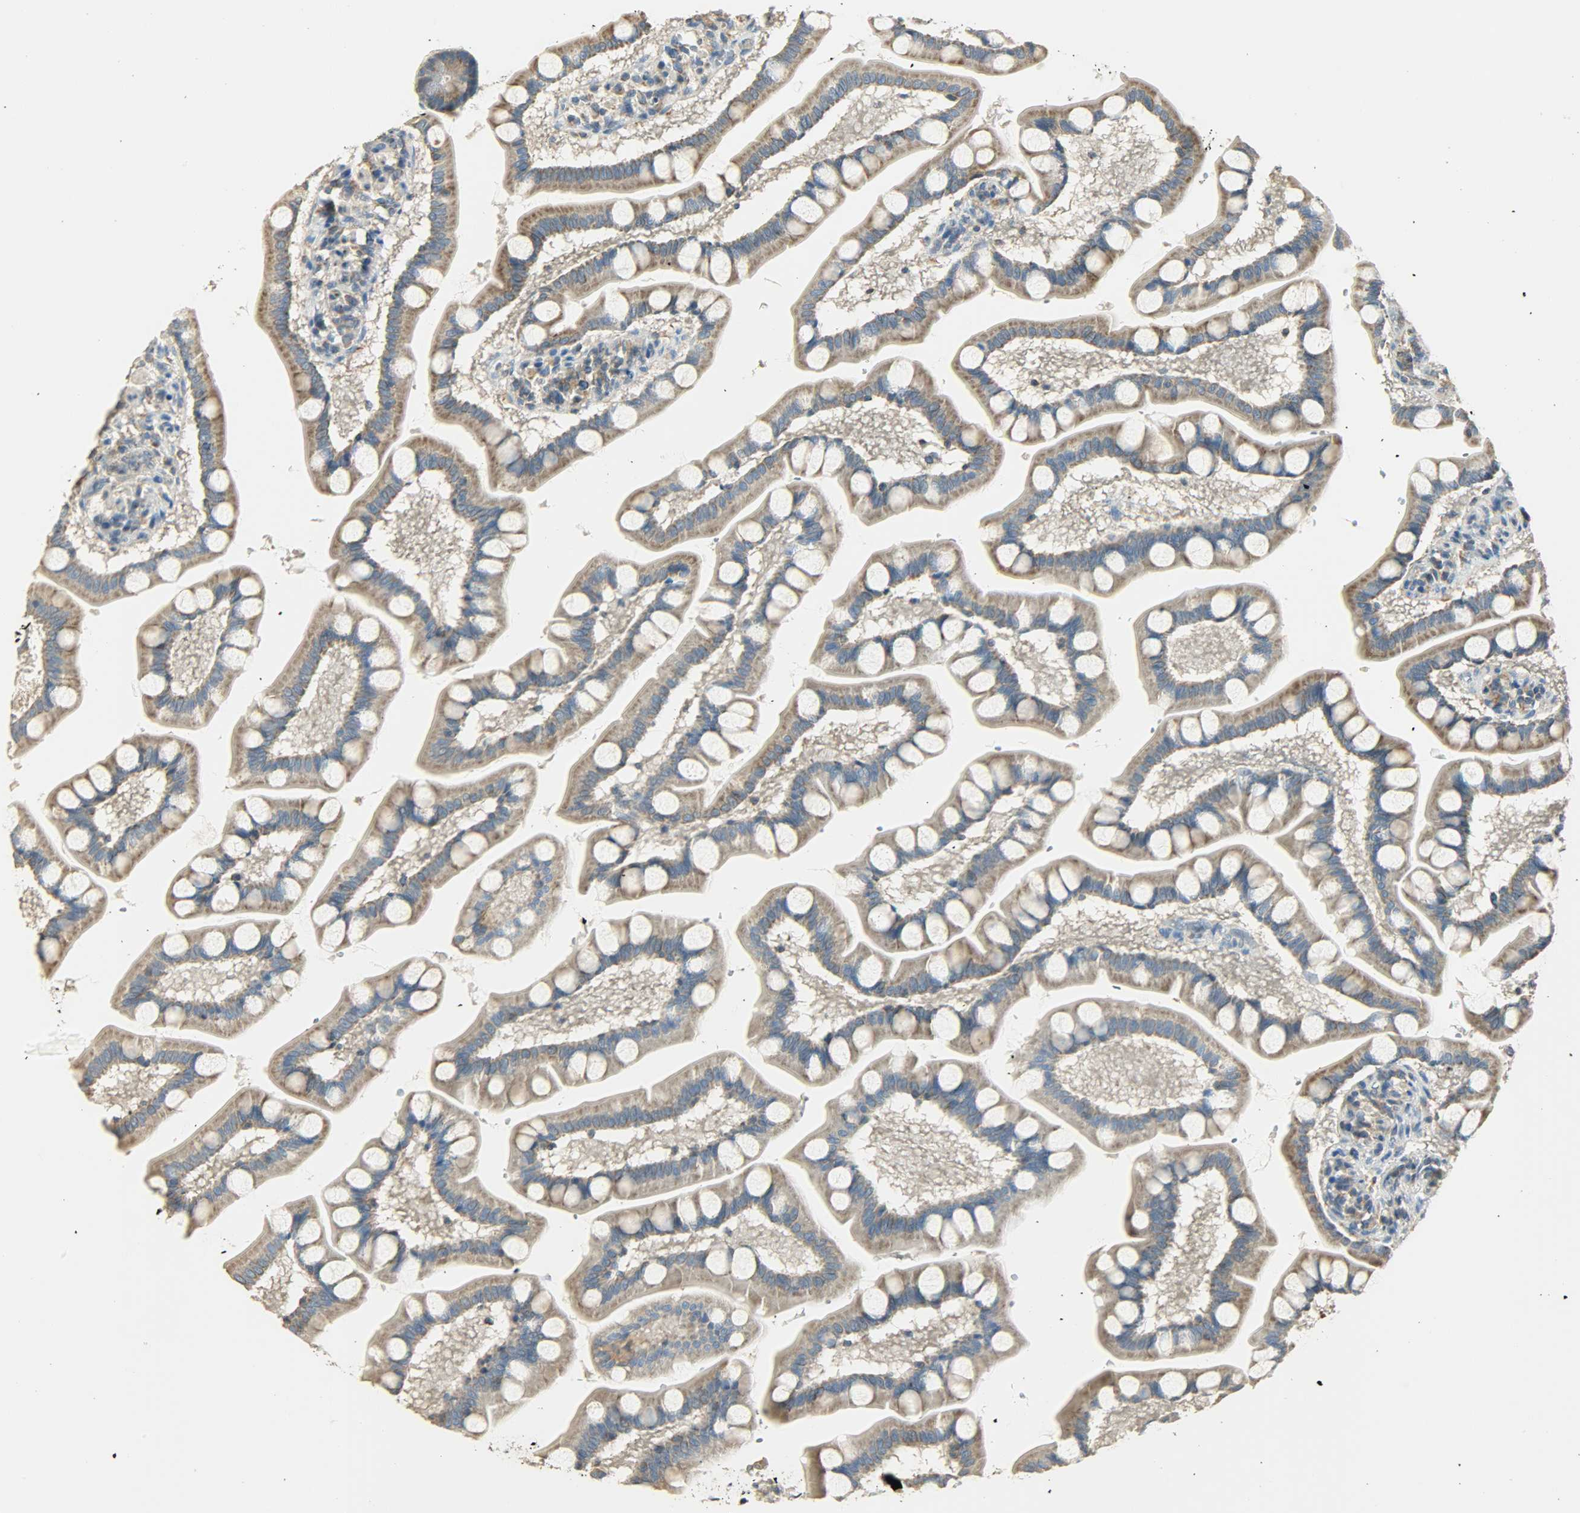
{"staining": {"intensity": "moderate", "quantity": ">75%", "location": "cytoplasmic/membranous"}, "tissue": "small intestine", "cell_type": "Glandular cells", "image_type": "normal", "snomed": [{"axis": "morphology", "description": "Normal tissue, NOS"}, {"axis": "topography", "description": "Small intestine"}], "caption": "Protein expression analysis of normal small intestine displays moderate cytoplasmic/membranous staining in approximately >75% of glandular cells. Nuclei are stained in blue.", "gene": "NNT", "patient": {"sex": "male", "age": 41}}